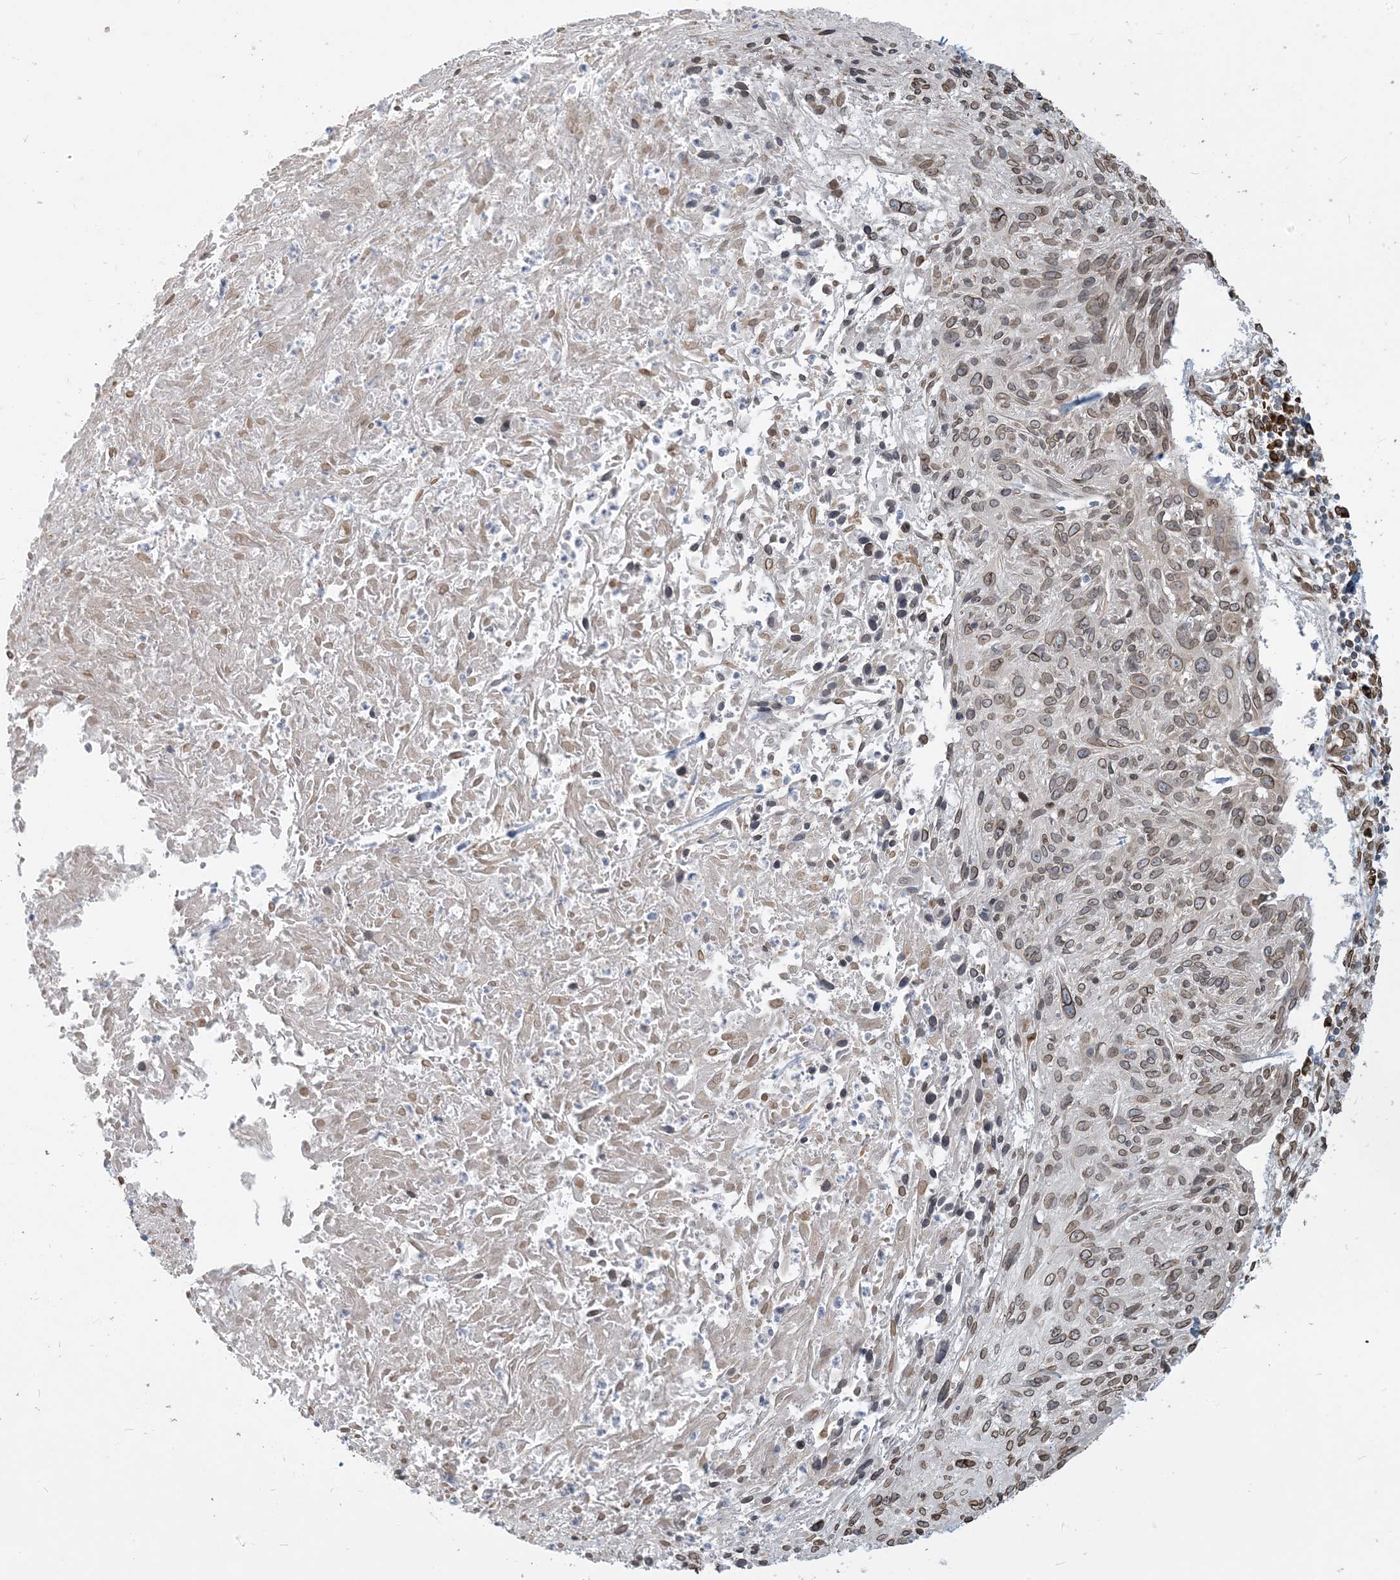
{"staining": {"intensity": "weak", "quantity": ">75%", "location": "cytoplasmic/membranous,nuclear"}, "tissue": "cervical cancer", "cell_type": "Tumor cells", "image_type": "cancer", "snomed": [{"axis": "morphology", "description": "Squamous cell carcinoma, NOS"}, {"axis": "topography", "description": "Cervix"}], "caption": "The photomicrograph shows a brown stain indicating the presence of a protein in the cytoplasmic/membranous and nuclear of tumor cells in squamous cell carcinoma (cervical). The staining is performed using DAB (3,3'-diaminobenzidine) brown chromogen to label protein expression. The nuclei are counter-stained blue using hematoxylin.", "gene": "WWP1", "patient": {"sex": "female", "age": 51}}